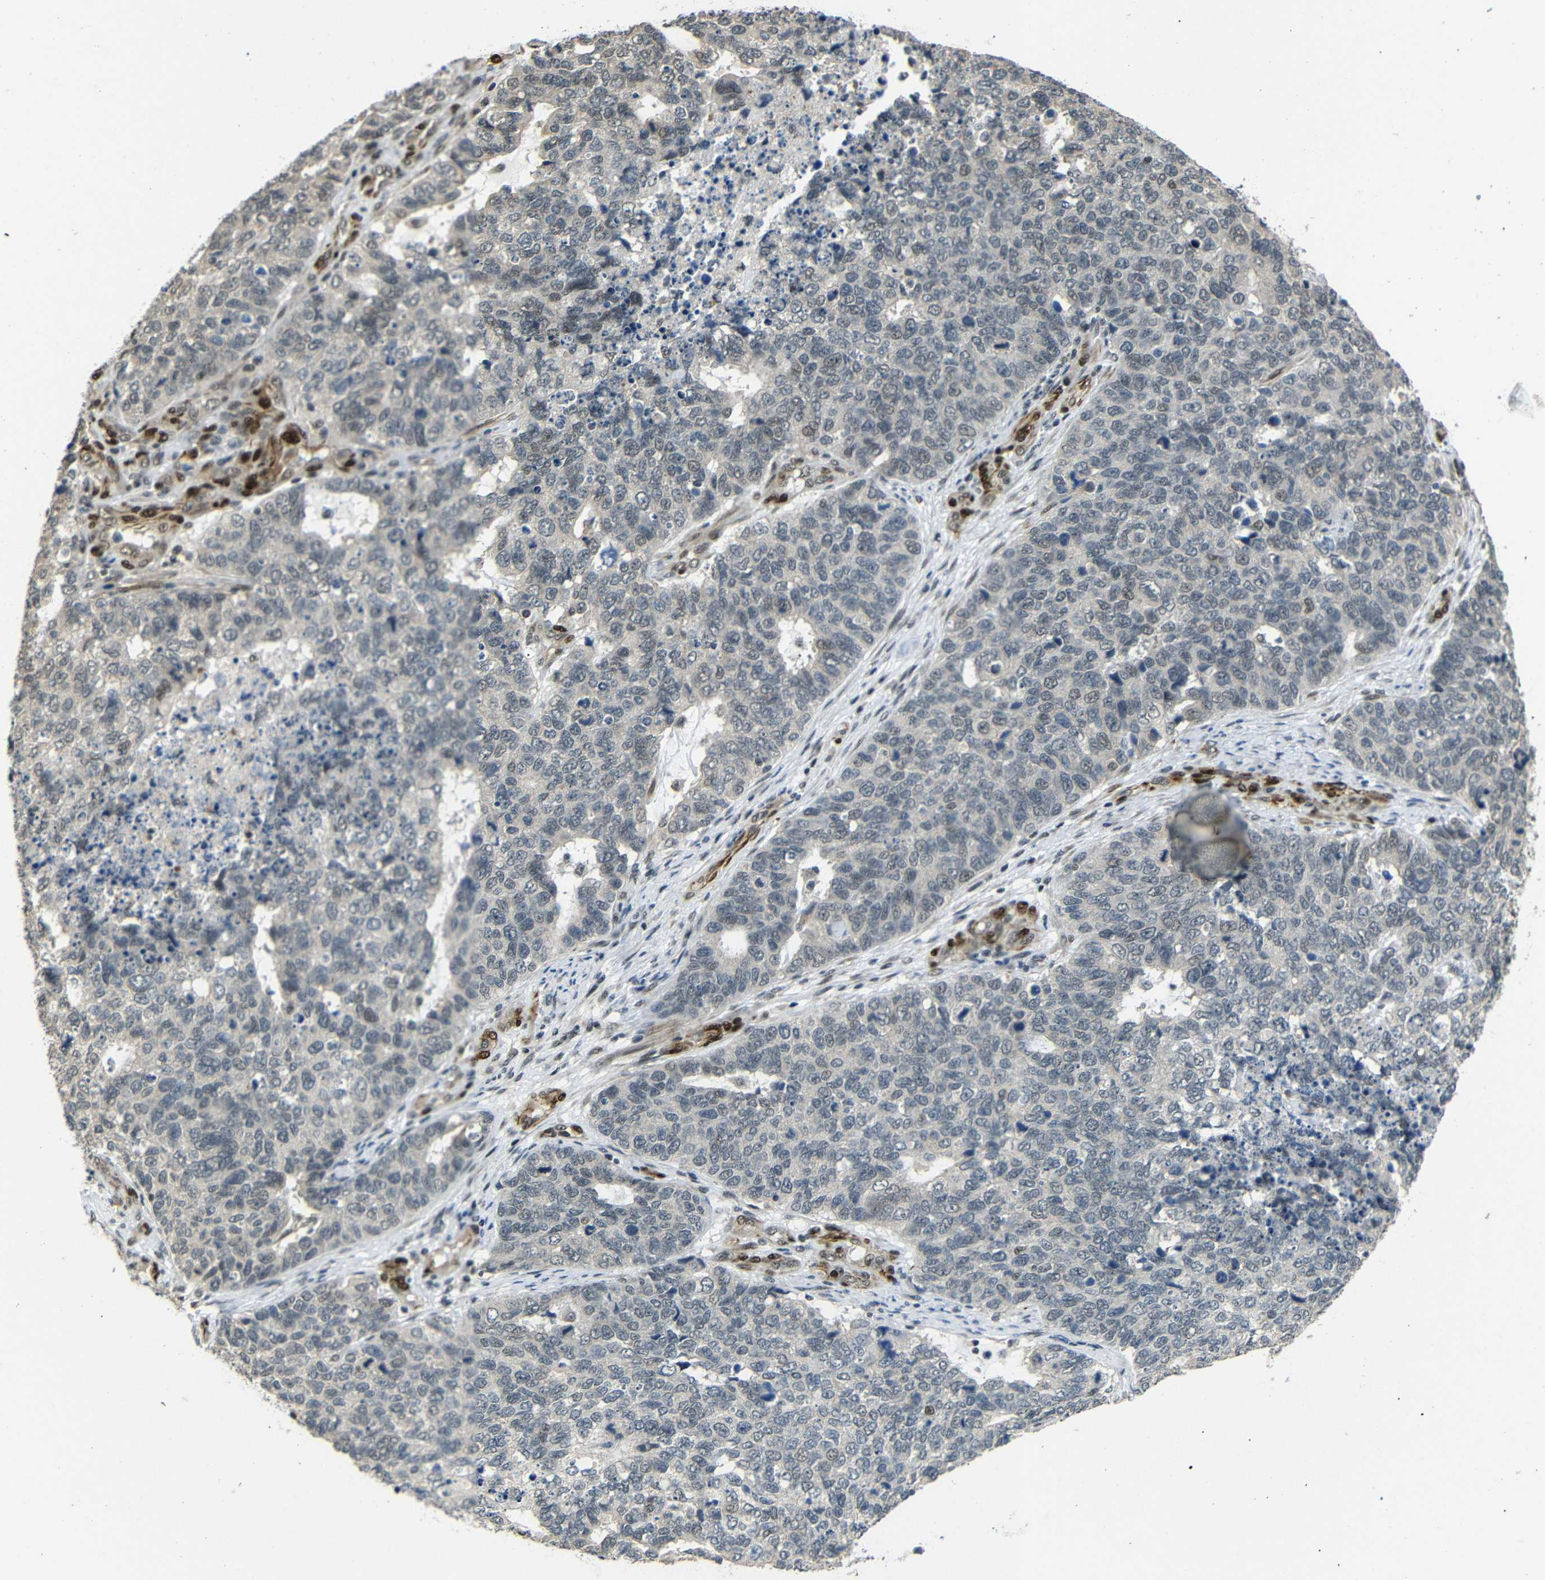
{"staining": {"intensity": "weak", "quantity": "25%-75%", "location": "cytoplasmic/membranous,nuclear"}, "tissue": "cervical cancer", "cell_type": "Tumor cells", "image_type": "cancer", "snomed": [{"axis": "morphology", "description": "Squamous cell carcinoma, NOS"}, {"axis": "topography", "description": "Cervix"}], "caption": "Immunohistochemical staining of squamous cell carcinoma (cervical) exhibits weak cytoplasmic/membranous and nuclear protein positivity in about 25%-75% of tumor cells.", "gene": "TBX2", "patient": {"sex": "female", "age": 63}}